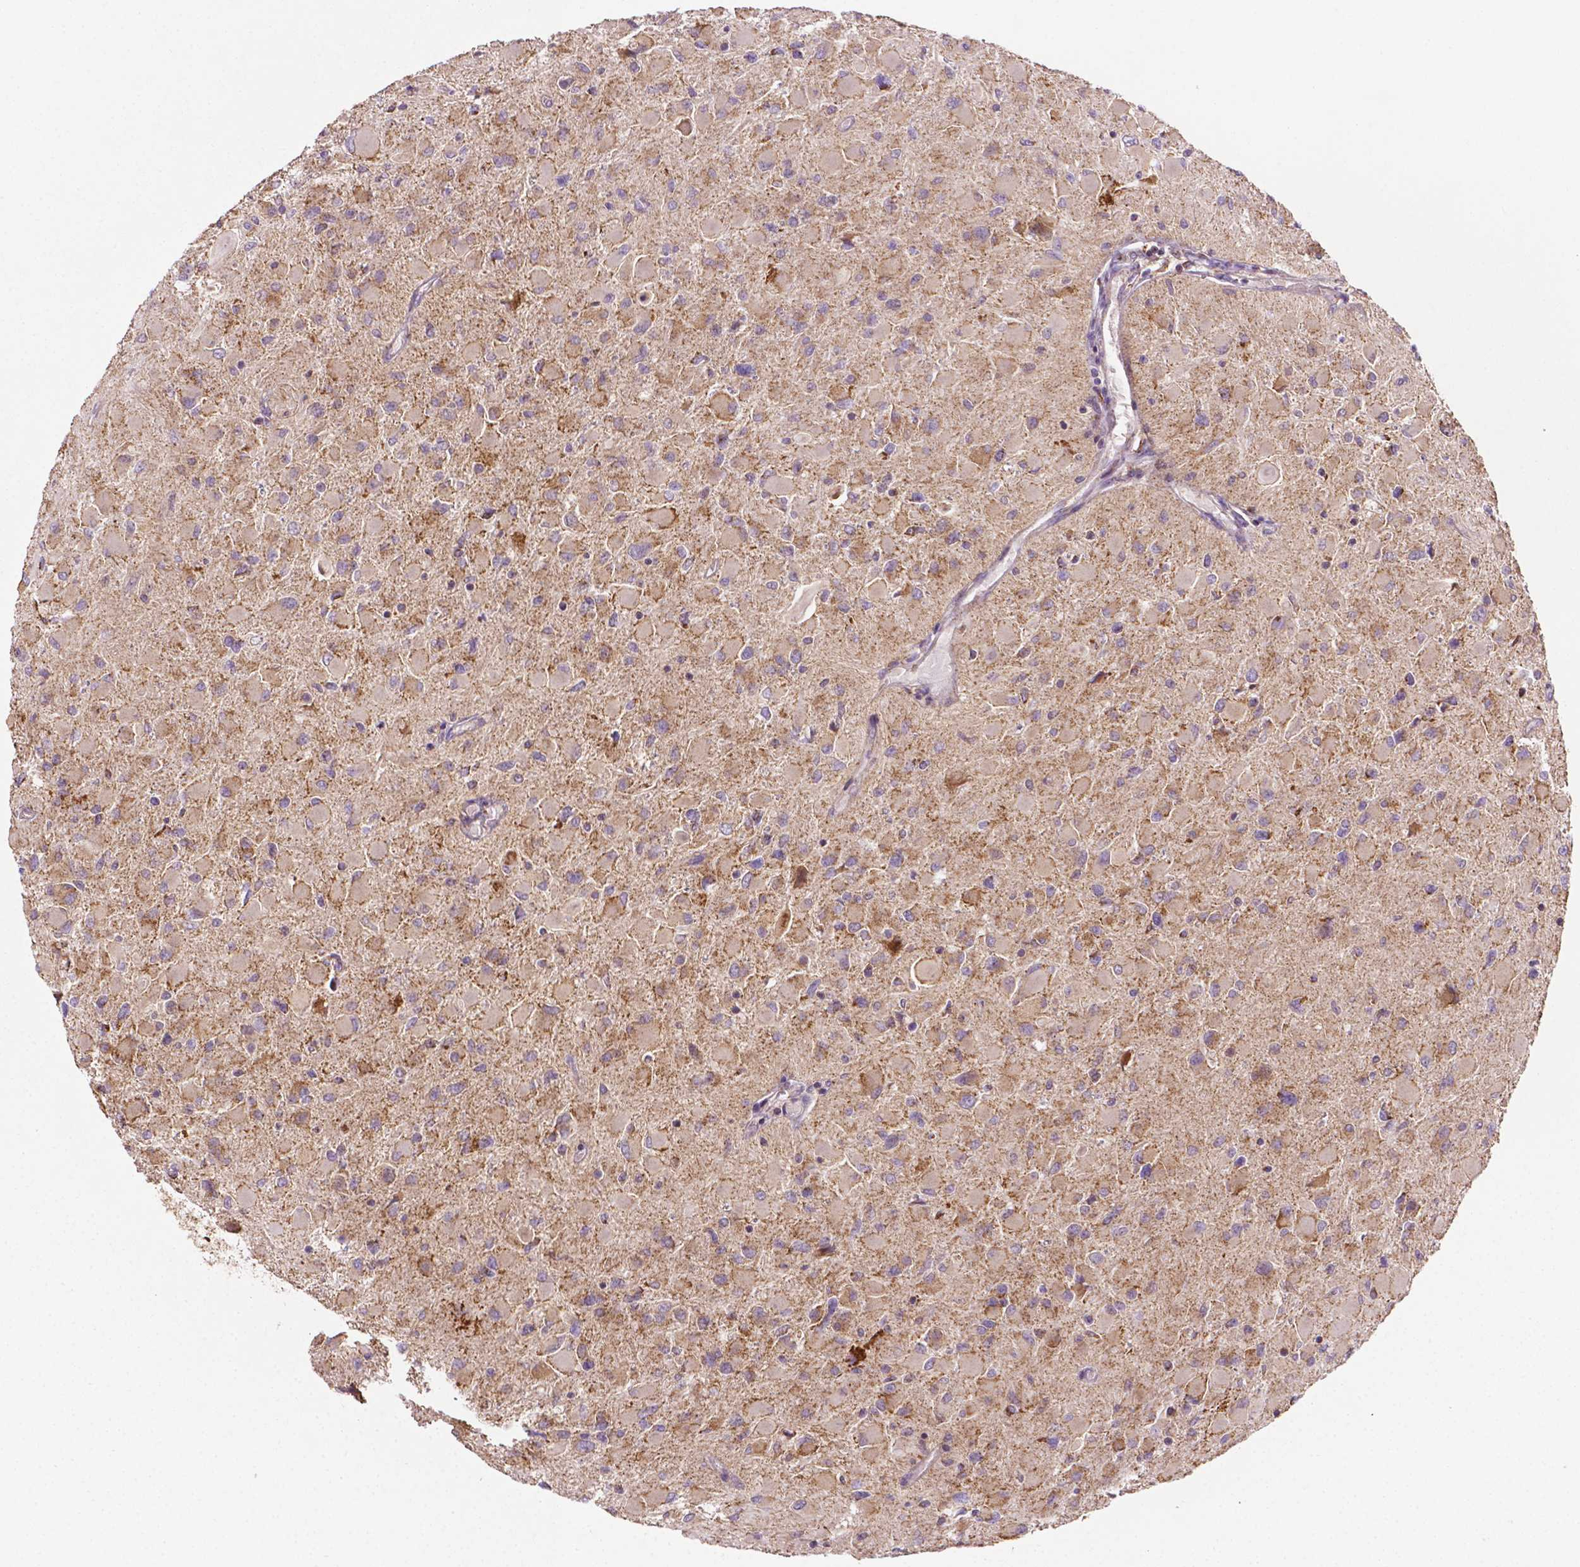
{"staining": {"intensity": "negative", "quantity": "none", "location": "none"}, "tissue": "glioma", "cell_type": "Tumor cells", "image_type": "cancer", "snomed": [{"axis": "morphology", "description": "Glioma, malignant, High grade"}, {"axis": "topography", "description": "Cerebral cortex"}], "caption": "An image of malignant glioma (high-grade) stained for a protein displays no brown staining in tumor cells. (DAB immunohistochemistry (IHC) with hematoxylin counter stain).", "gene": "ILVBL", "patient": {"sex": "female", "age": 36}}